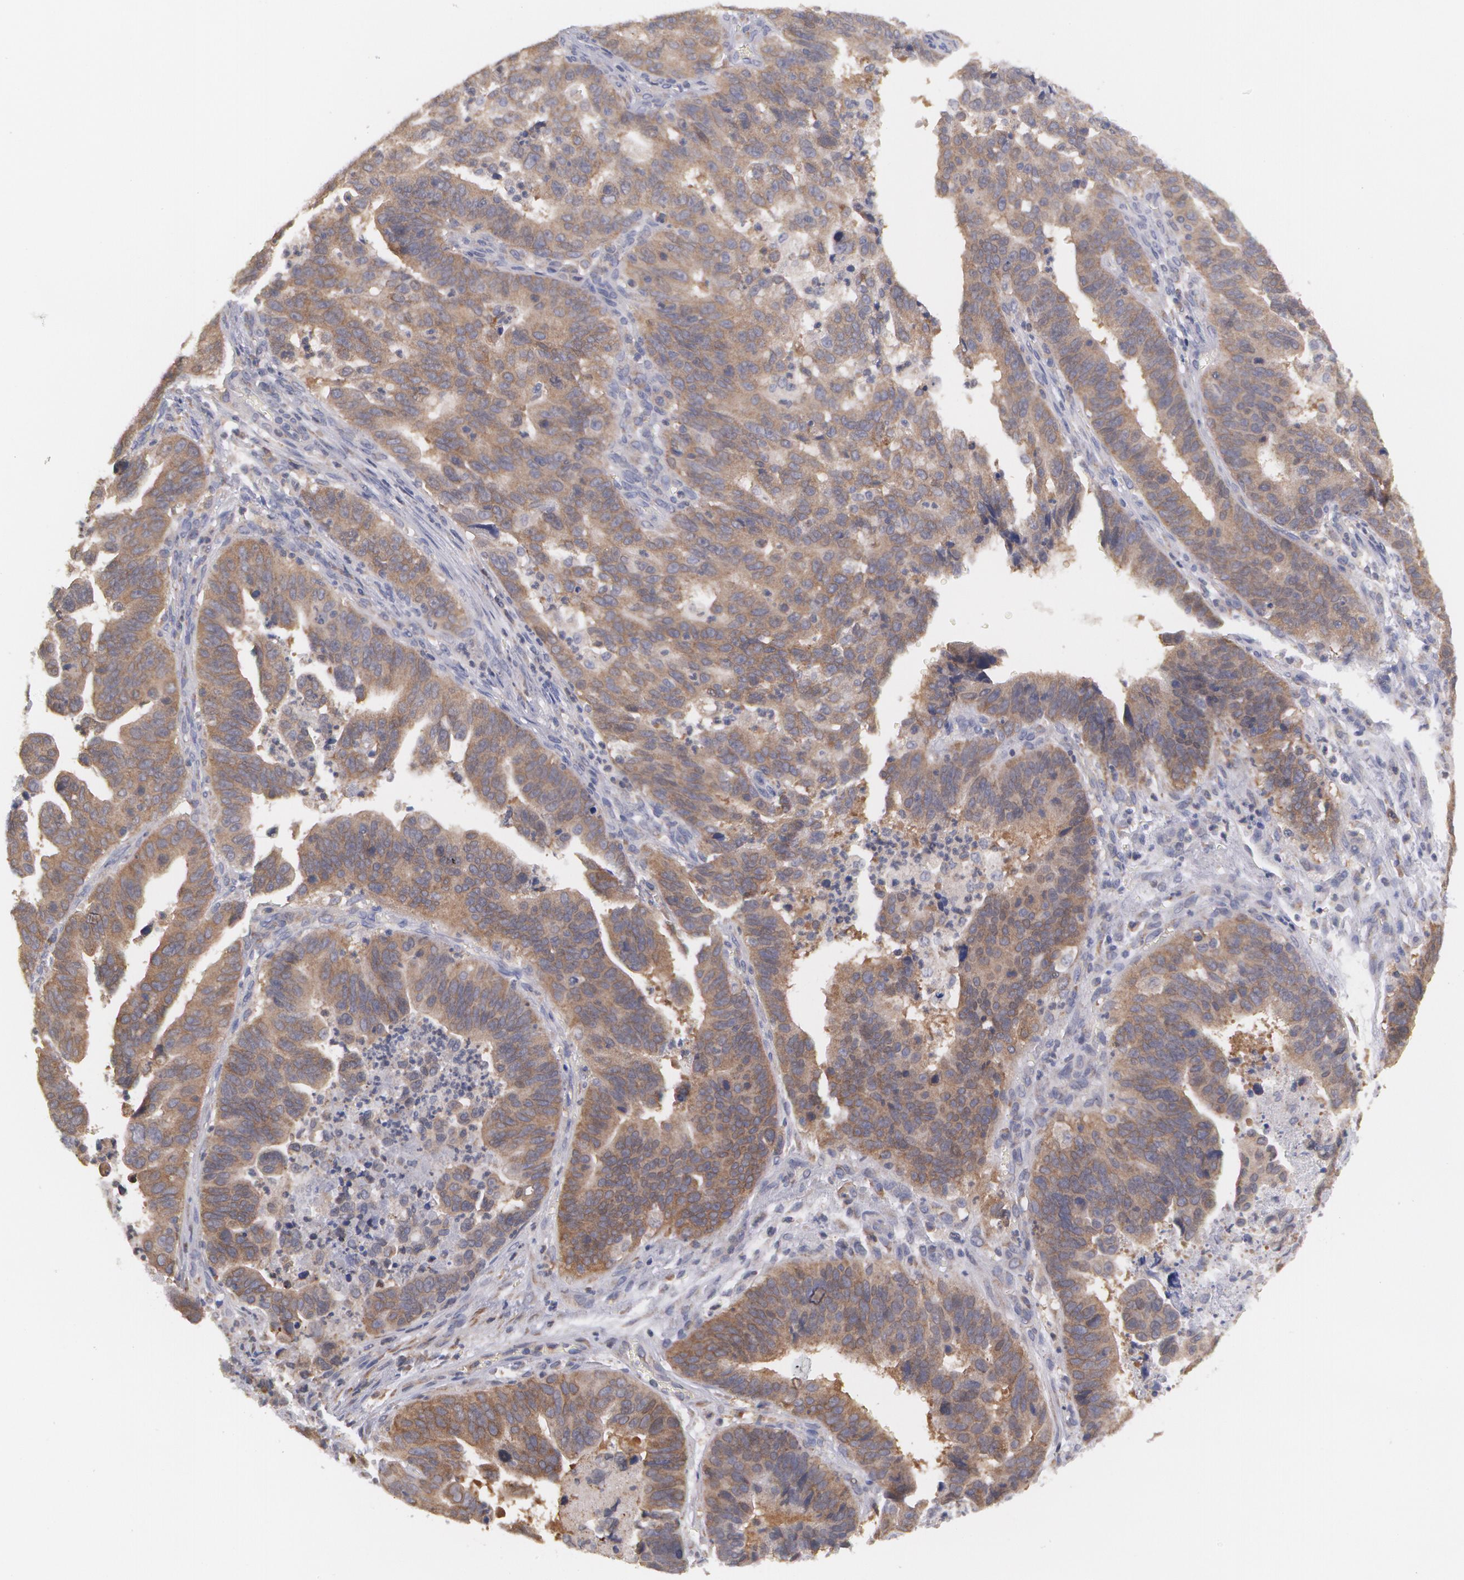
{"staining": {"intensity": "moderate", "quantity": ">75%", "location": "cytoplasmic/membranous"}, "tissue": "stomach cancer", "cell_type": "Tumor cells", "image_type": "cancer", "snomed": [{"axis": "morphology", "description": "Adenocarcinoma, NOS"}, {"axis": "topography", "description": "Stomach, upper"}], "caption": "This is a micrograph of immunohistochemistry staining of stomach cancer, which shows moderate staining in the cytoplasmic/membranous of tumor cells.", "gene": "MTHFD1", "patient": {"sex": "female", "age": 50}}